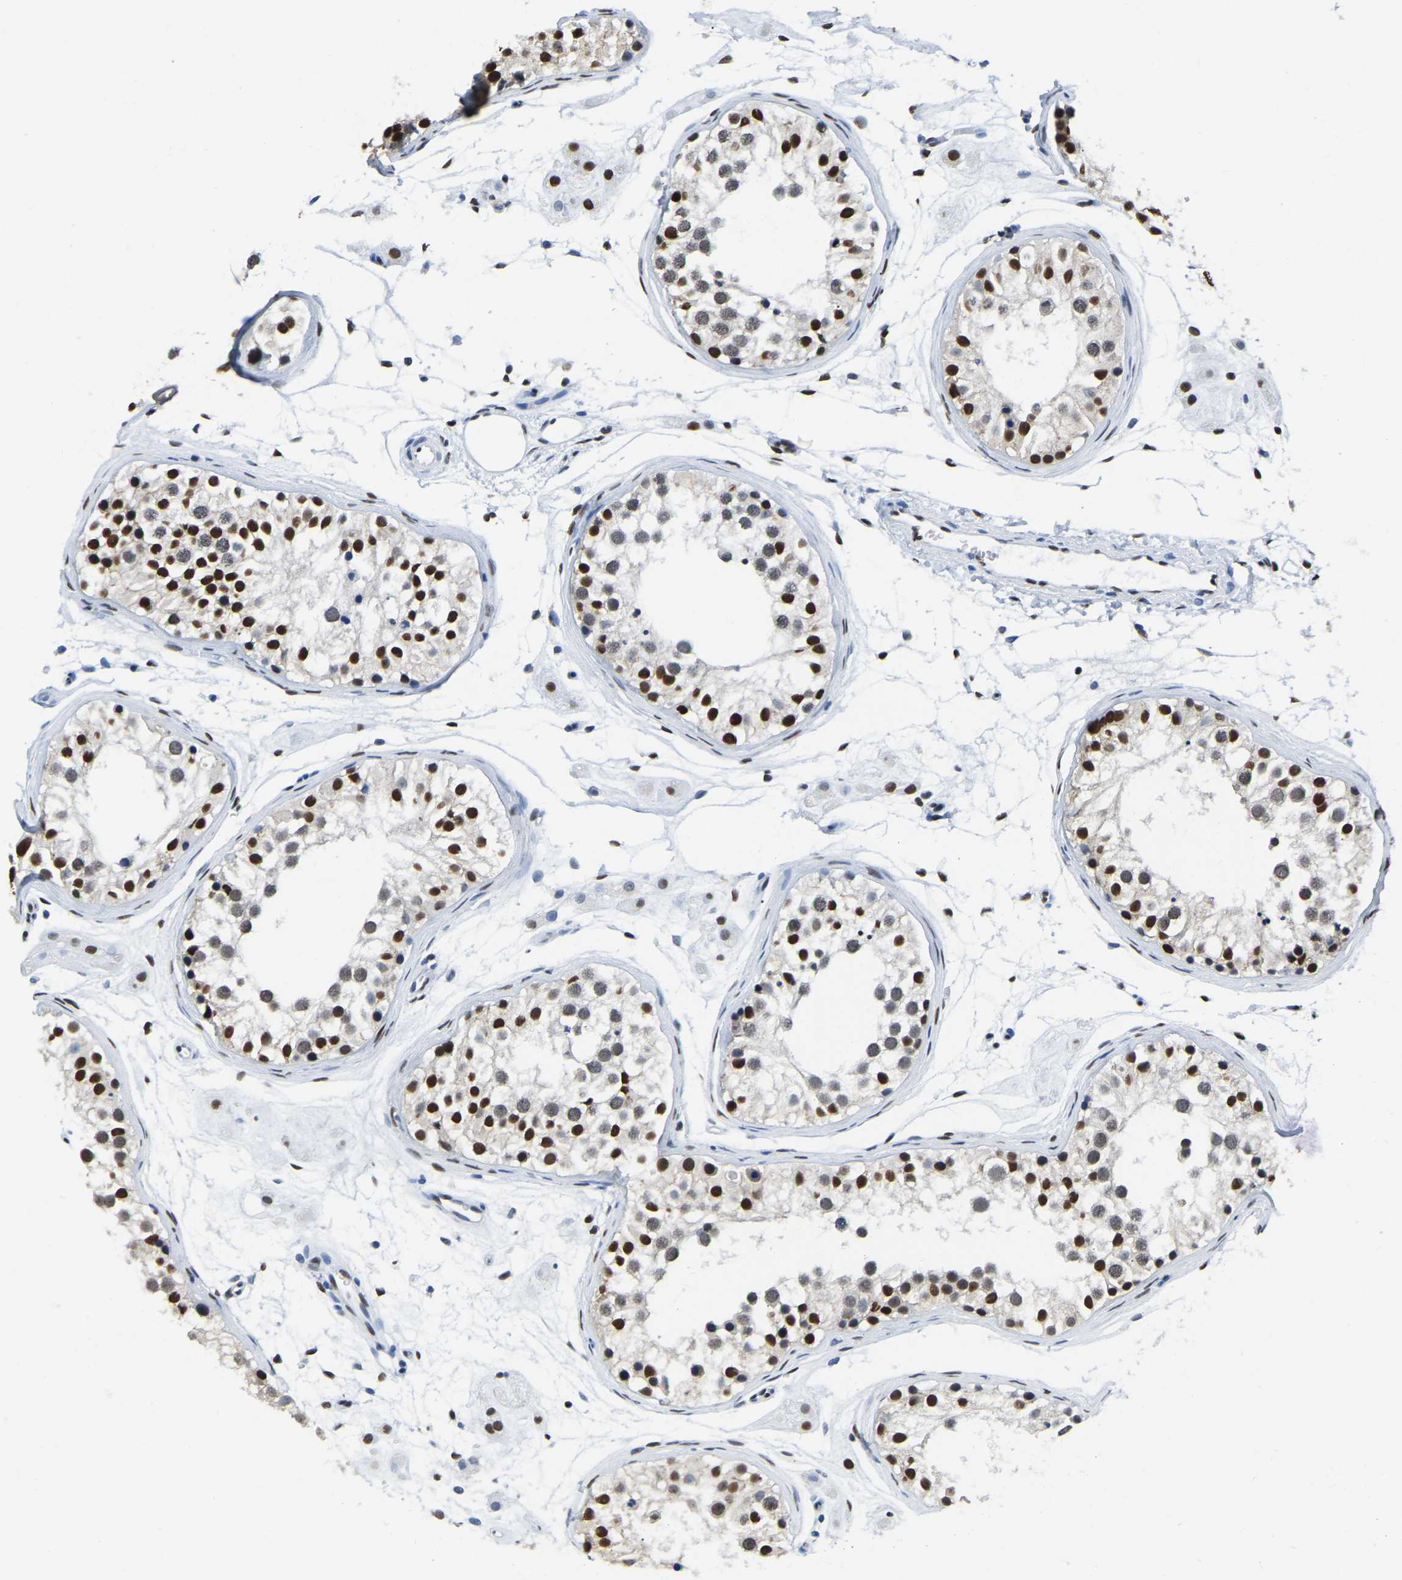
{"staining": {"intensity": "strong", "quantity": "25%-75%", "location": "nuclear"}, "tissue": "testis", "cell_type": "Cells in seminiferous ducts", "image_type": "normal", "snomed": [{"axis": "morphology", "description": "Normal tissue, NOS"}, {"axis": "morphology", "description": "Adenocarcinoma, metastatic, NOS"}, {"axis": "topography", "description": "Testis"}], "caption": "Protein staining displays strong nuclear expression in approximately 25%-75% of cells in seminiferous ducts in benign testis.", "gene": "UBA1", "patient": {"sex": "male", "age": 26}}